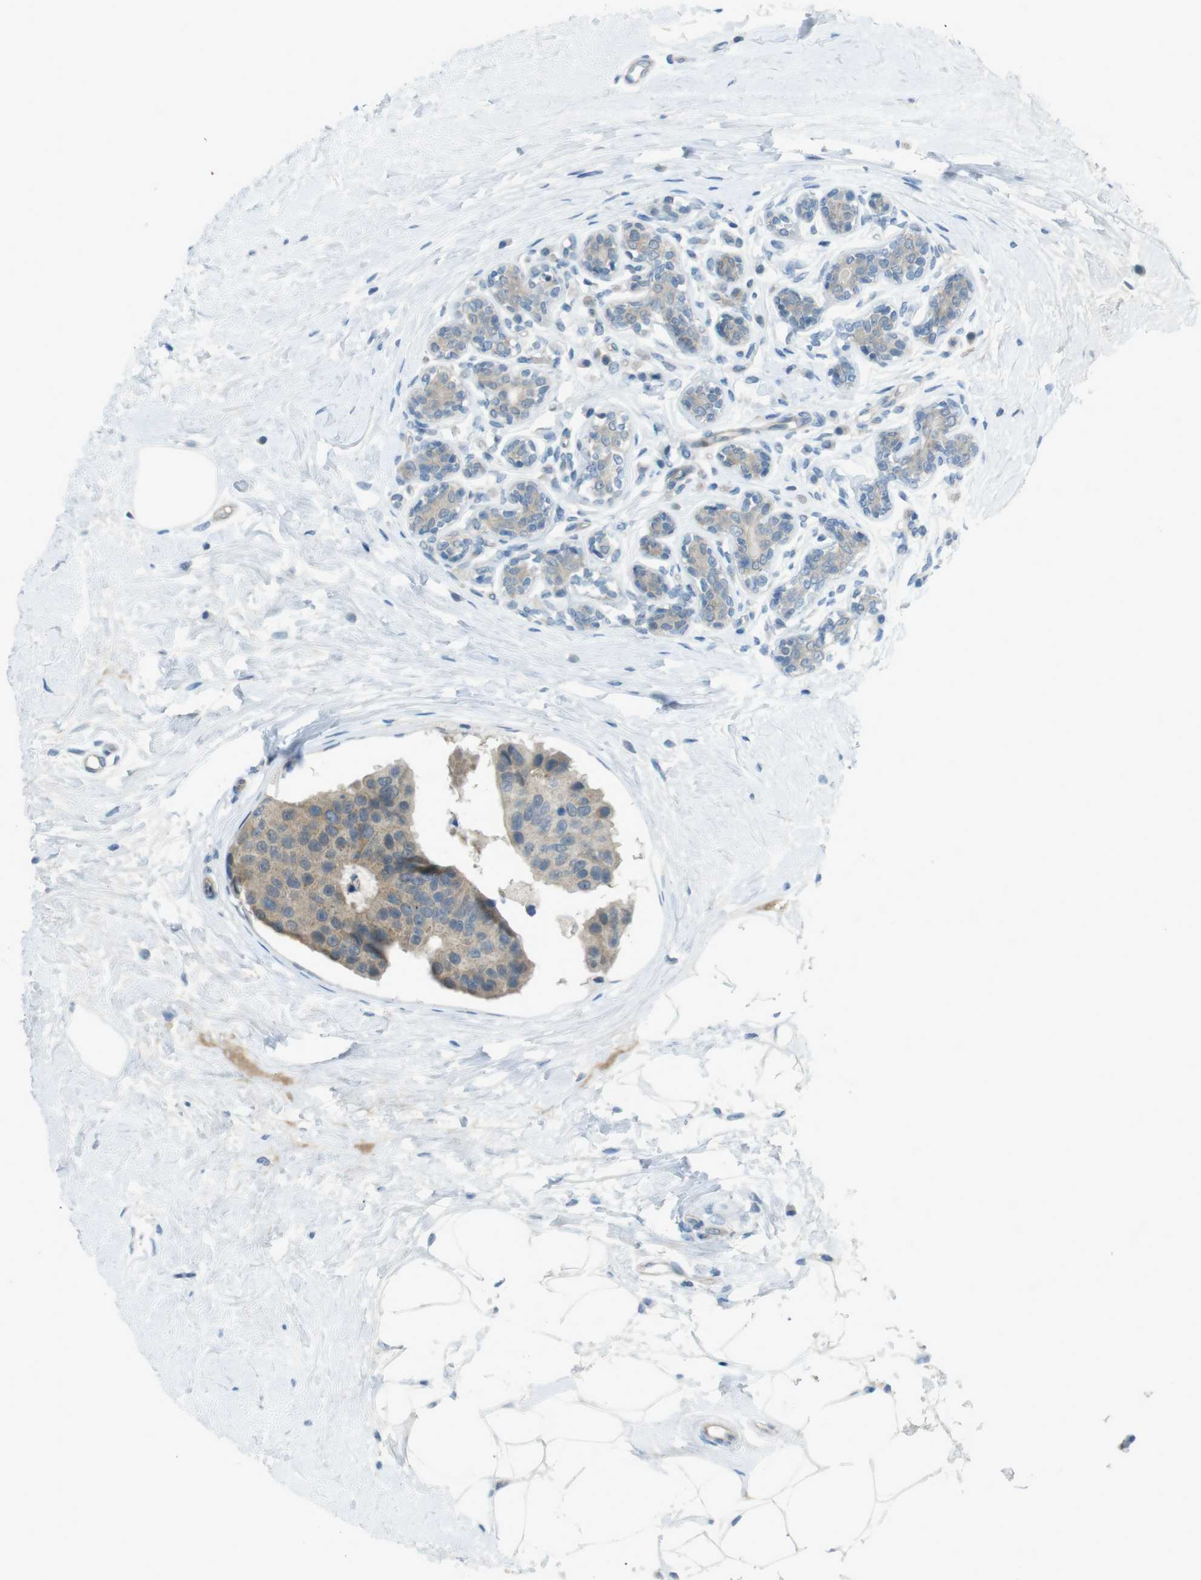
{"staining": {"intensity": "weak", "quantity": "<25%", "location": "cytoplasmic/membranous"}, "tissue": "breast cancer", "cell_type": "Tumor cells", "image_type": "cancer", "snomed": [{"axis": "morphology", "description": "Normal tissue, NOS"}, {"axis": "morphology", "description": "Duct carcinoma"}, {"axis": "topography", "description": "Breast"}], "caption": "An immunohistochemistry (IHC) micrograph of breast cancer is shown. There is no staining in tumor cells of breast cancer. Nuclei are stained in blue.", "gene": "ZDHHC20", "patient": {"sex": "female", "age": 39}}